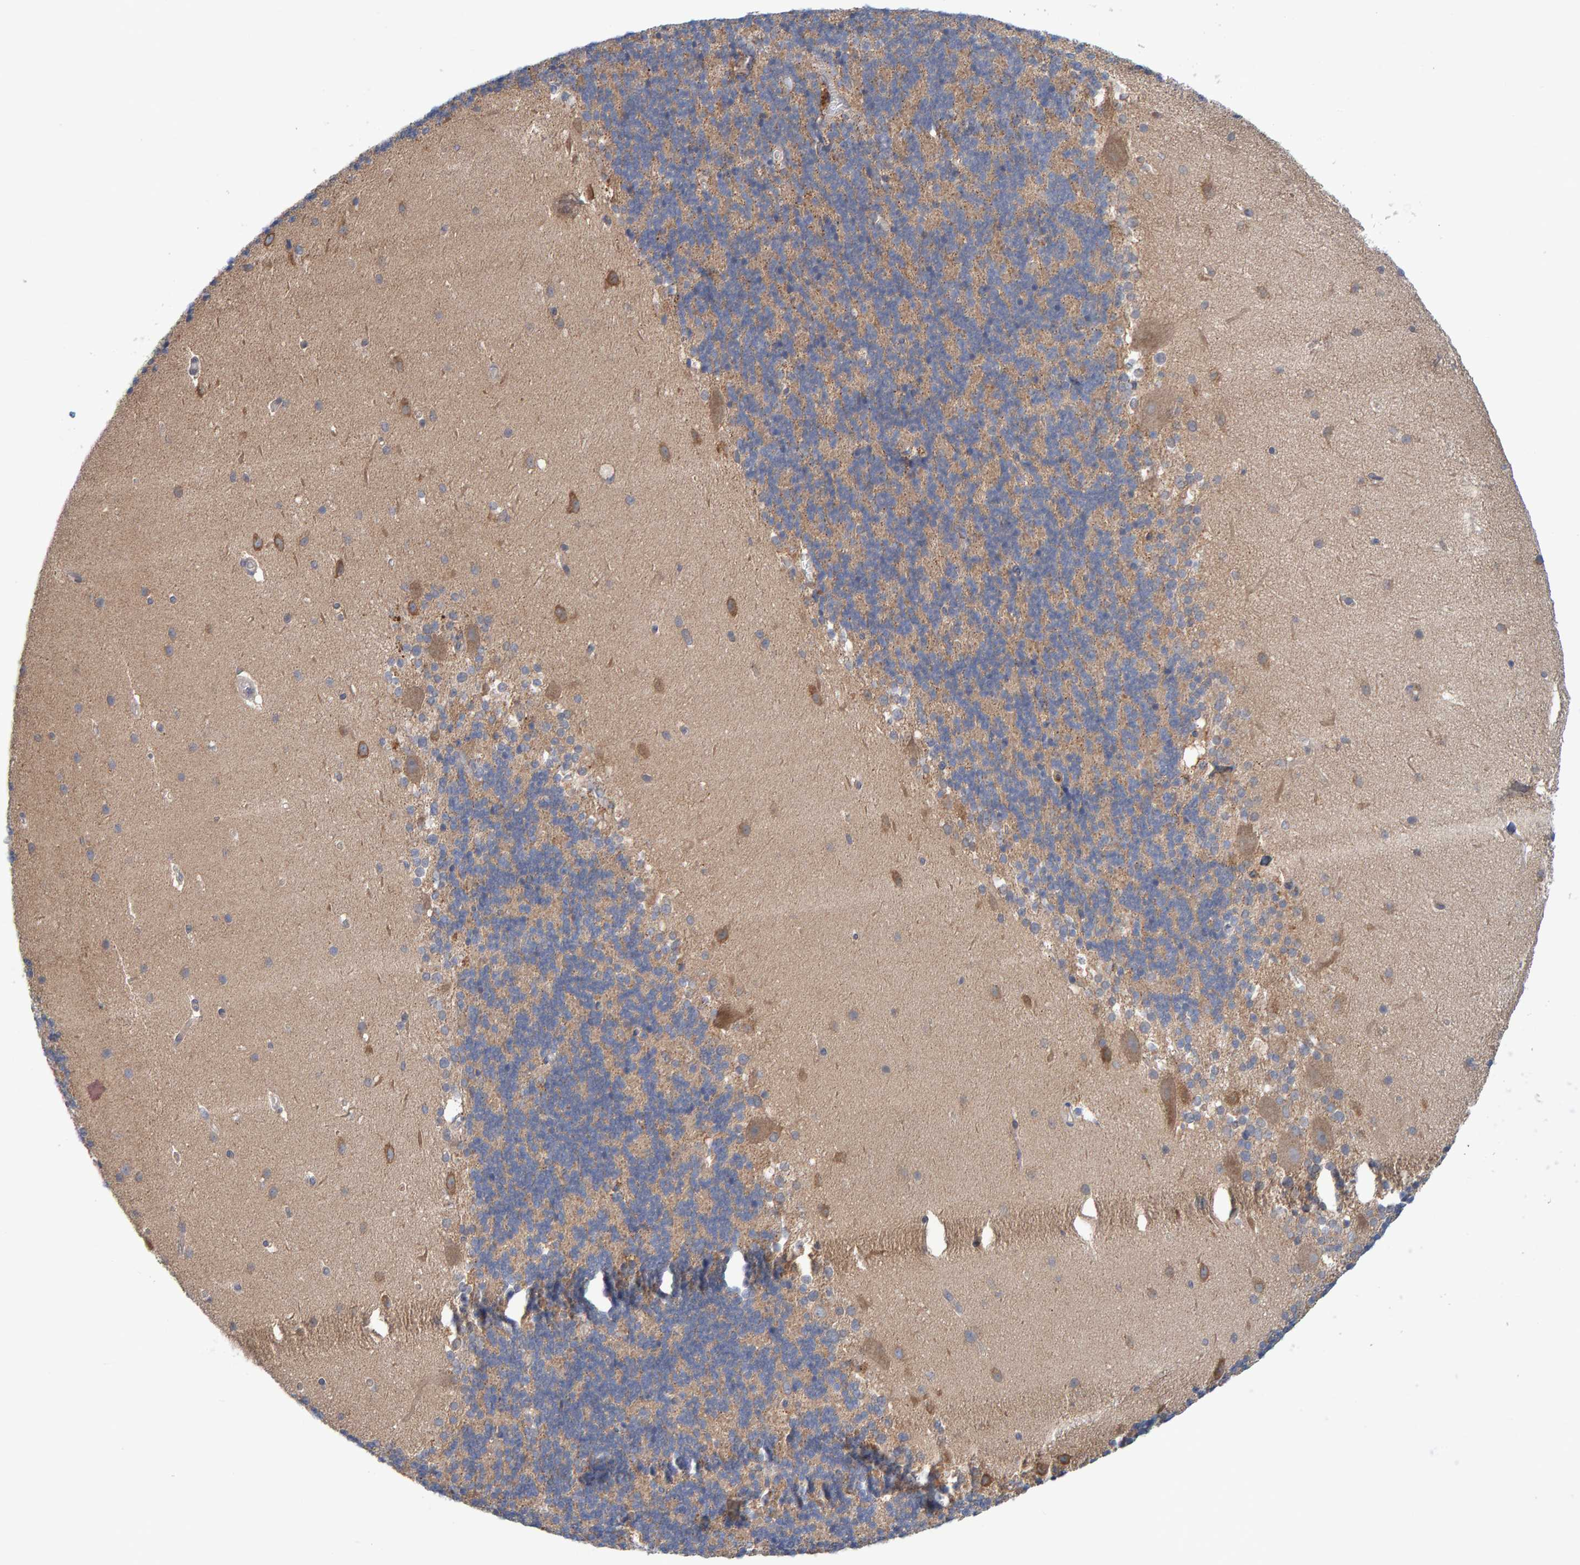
{"staining": {"intensity": "weak", "quantity": "25%-75%", "location": "cytoplasmic/membranous"}, "tissue": "cerebellum", "cell_type": "Cells in granular layer", "image_type": "normal", "snomed": [{"axis": "morphology", "description": "Normal tissue, NOS"}, {"axis": "topography", "description": "Cerebellum"}], "caption": "Weak cytoplasmic/membranous expression is present in about 25%-75% of cells in granular layer in benign cerebellum. The protein is shown in brown color, while the nuclei are stained blue.", "gene": "TATDN1", "patient": {"sex": "female", "age": 19}}